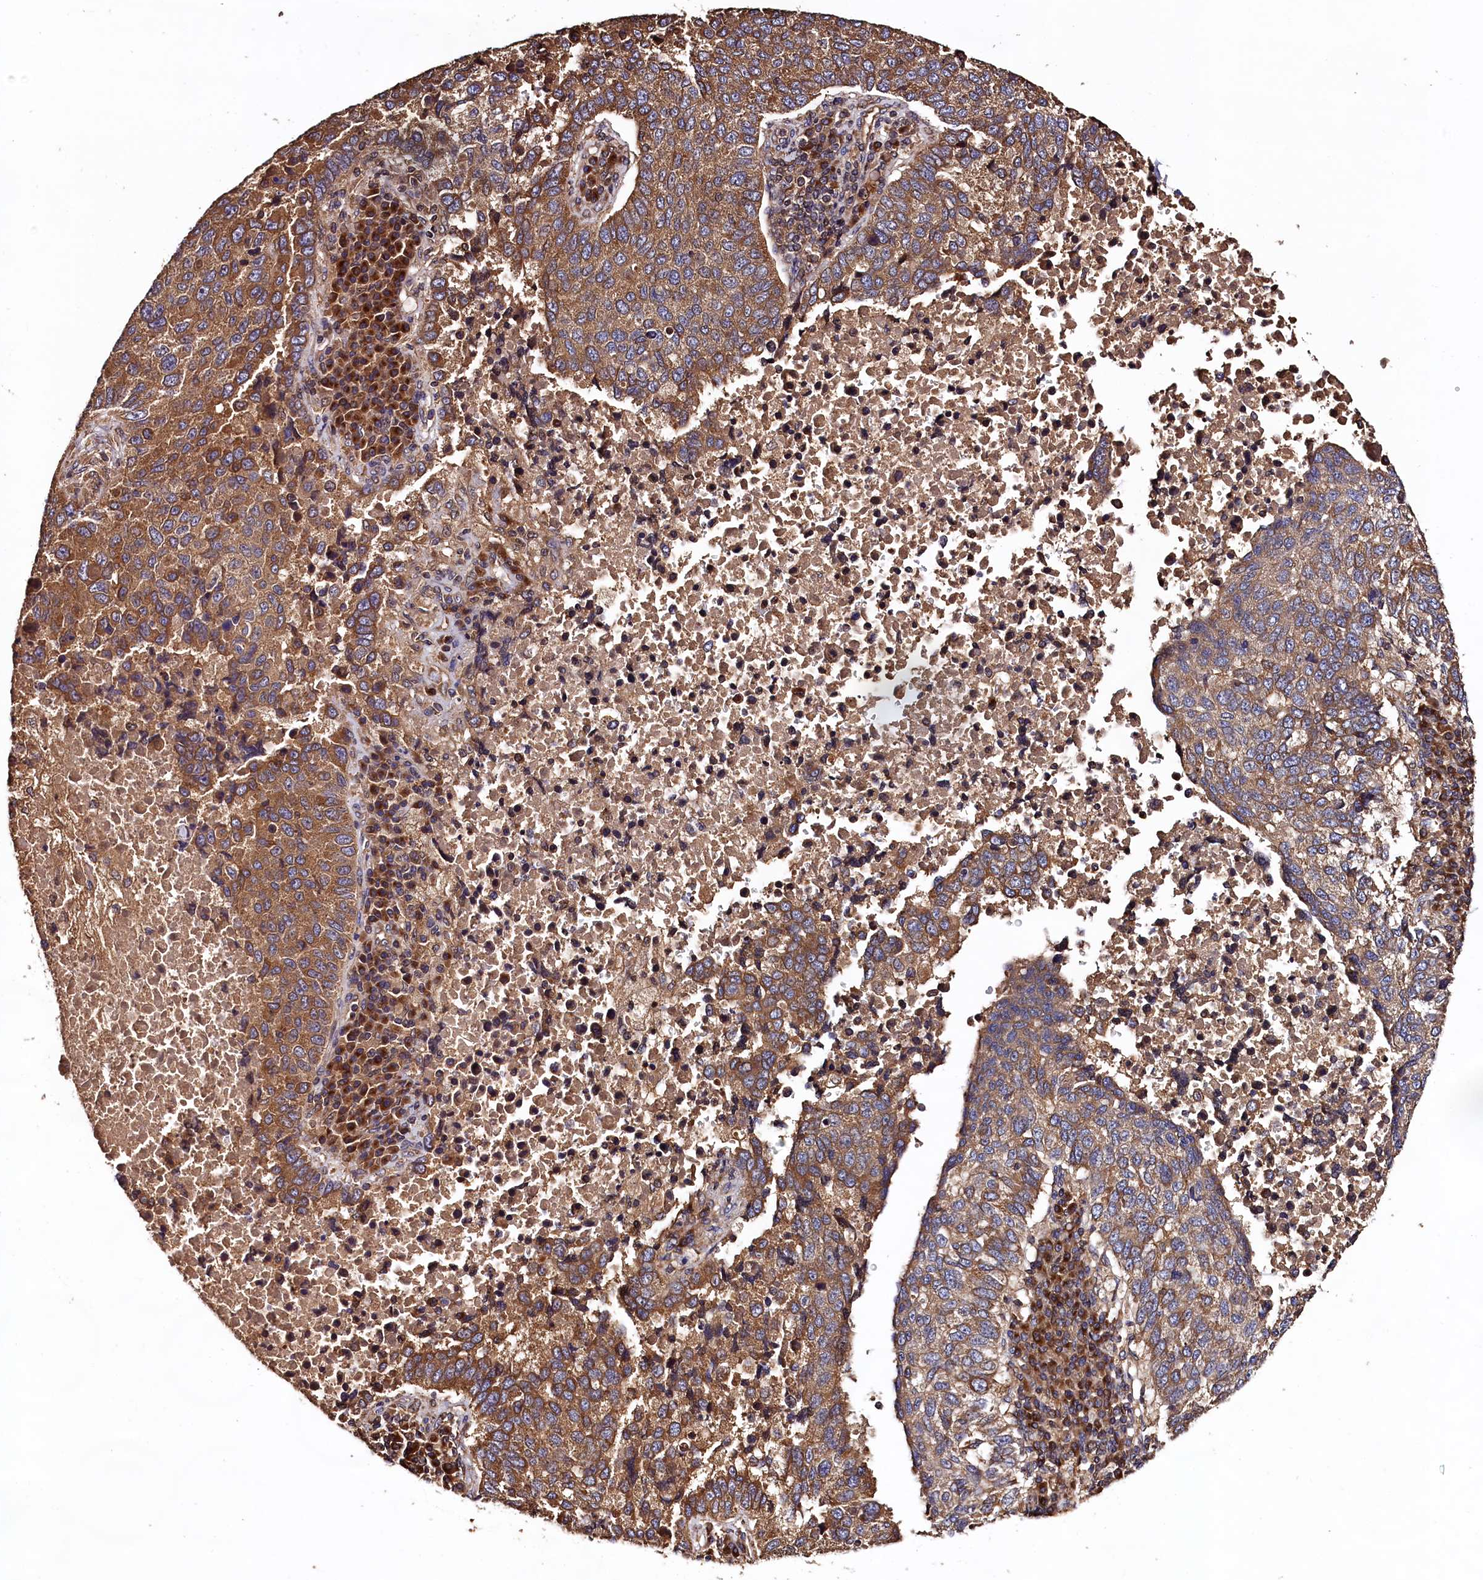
{"staining": {"intensity": "strong", "quantity": ">75%", "location": "cytoplasmic/membranous"}, "tissue": "lung cancer", "cell_type": "Tumor cells", "image_type": "cancer", "snomed": [{"axis": "morphology", "description": "Squamous cell carcinoma, NOS"}, {"axis": "topography", "description": "Lung"}], "caption": "This is a histology image of immunohistochemistry staining of lung squamous cell carcinoma, which shows strong expression in the cytoplasmic/membranous of tumor cells.", "gene": "KLC2", "patient": {"sex": "male", "age": 73}}